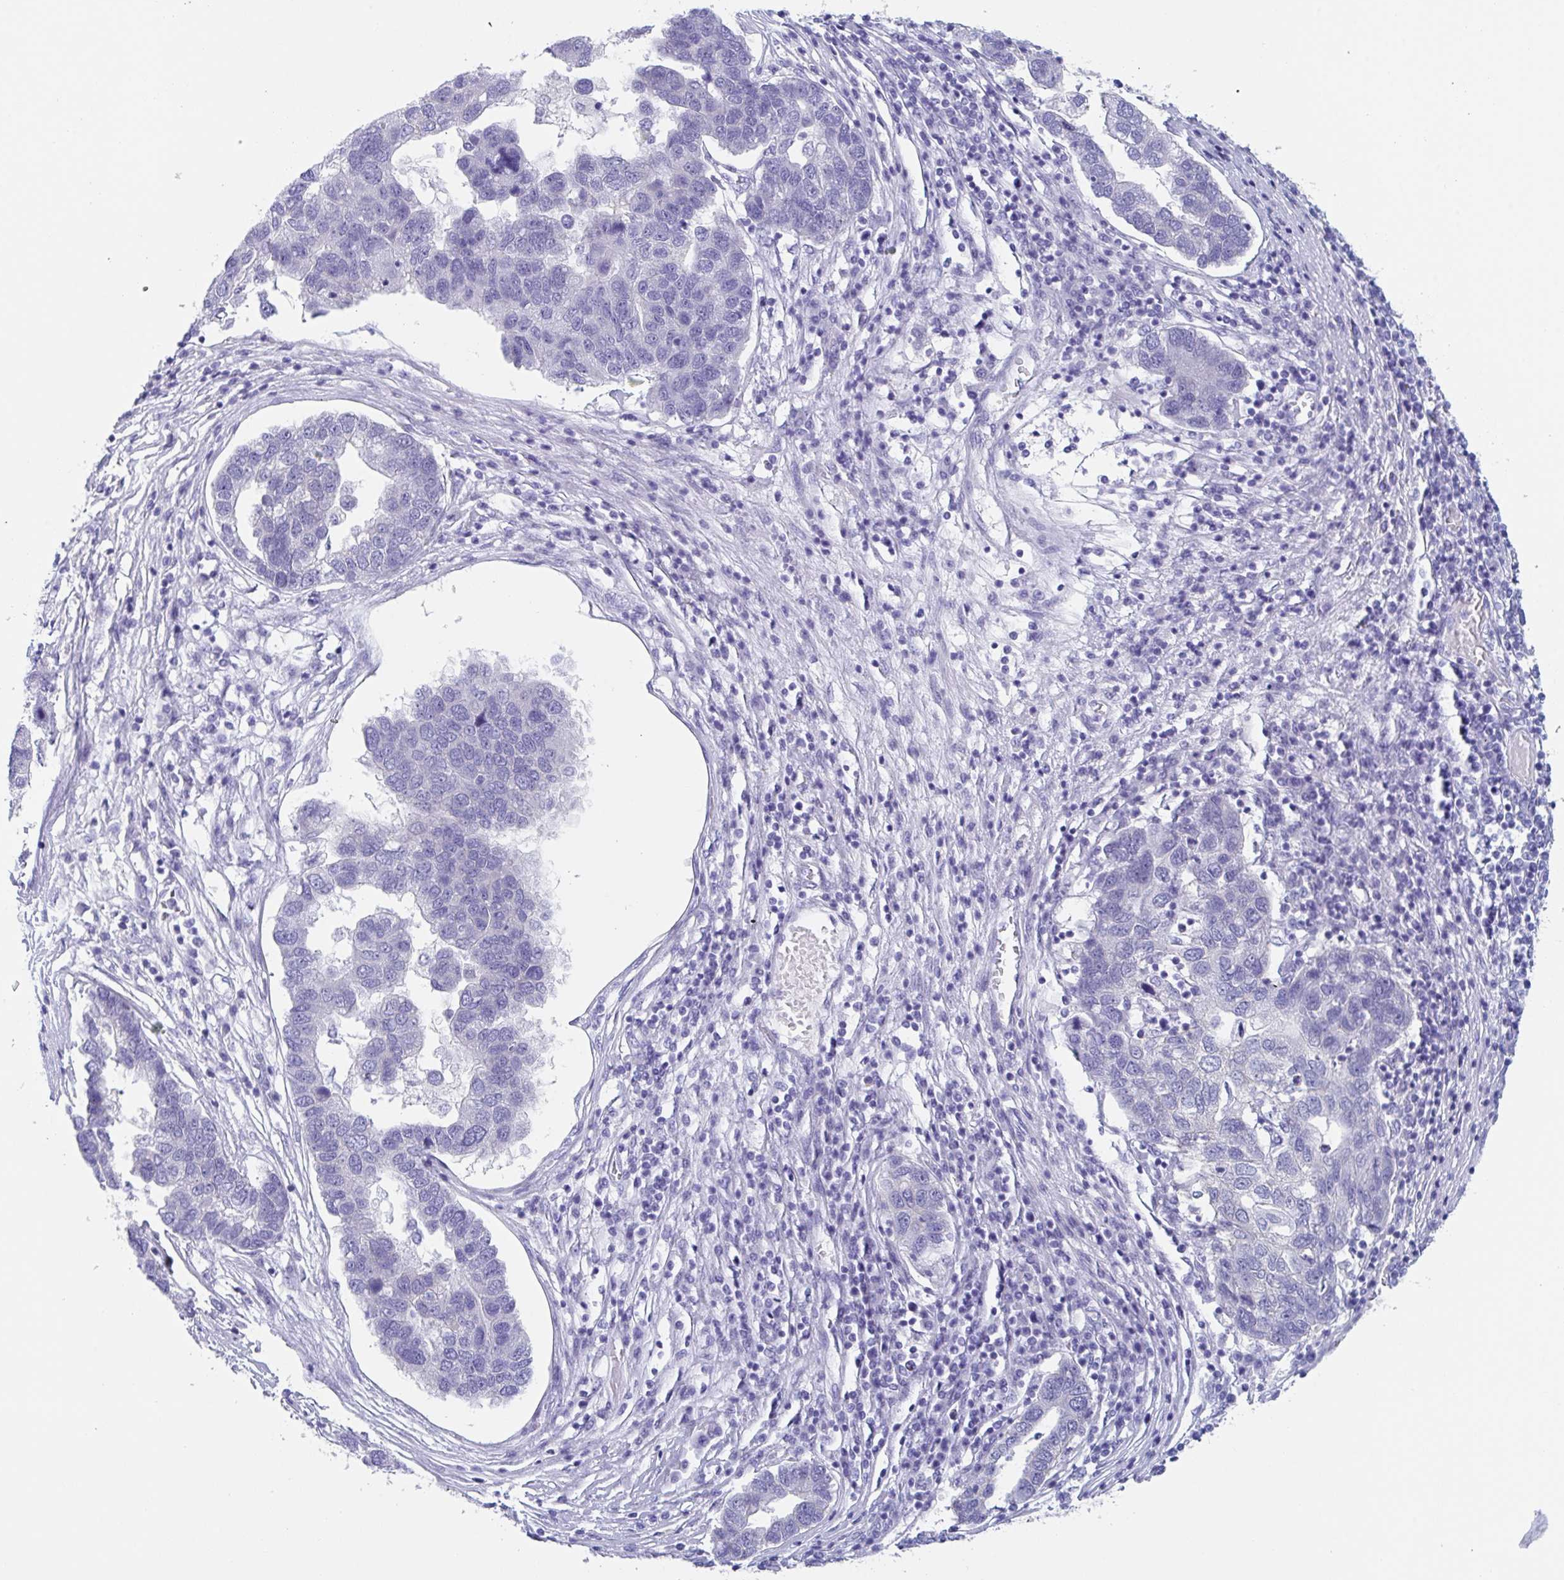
{"staining": {"intensity": "negative", "quantity": "none", "location": "none"}, "tissue": "pancreatic cancer", "cell_type": "Tumor cells", "image_type": "cancer", "snomed": [{"axis": "morphology", "description": "Adenocarcinoma, NOS"}, {"axis": "topography", "description": "Pancreas"}], "caption": "Immunohistochemistry of adenocarcinoma (pancreatic) reveals no staining in tumor cells.", "gene": "ZPBP", "patient": {"sex": "female", "age": 61}}